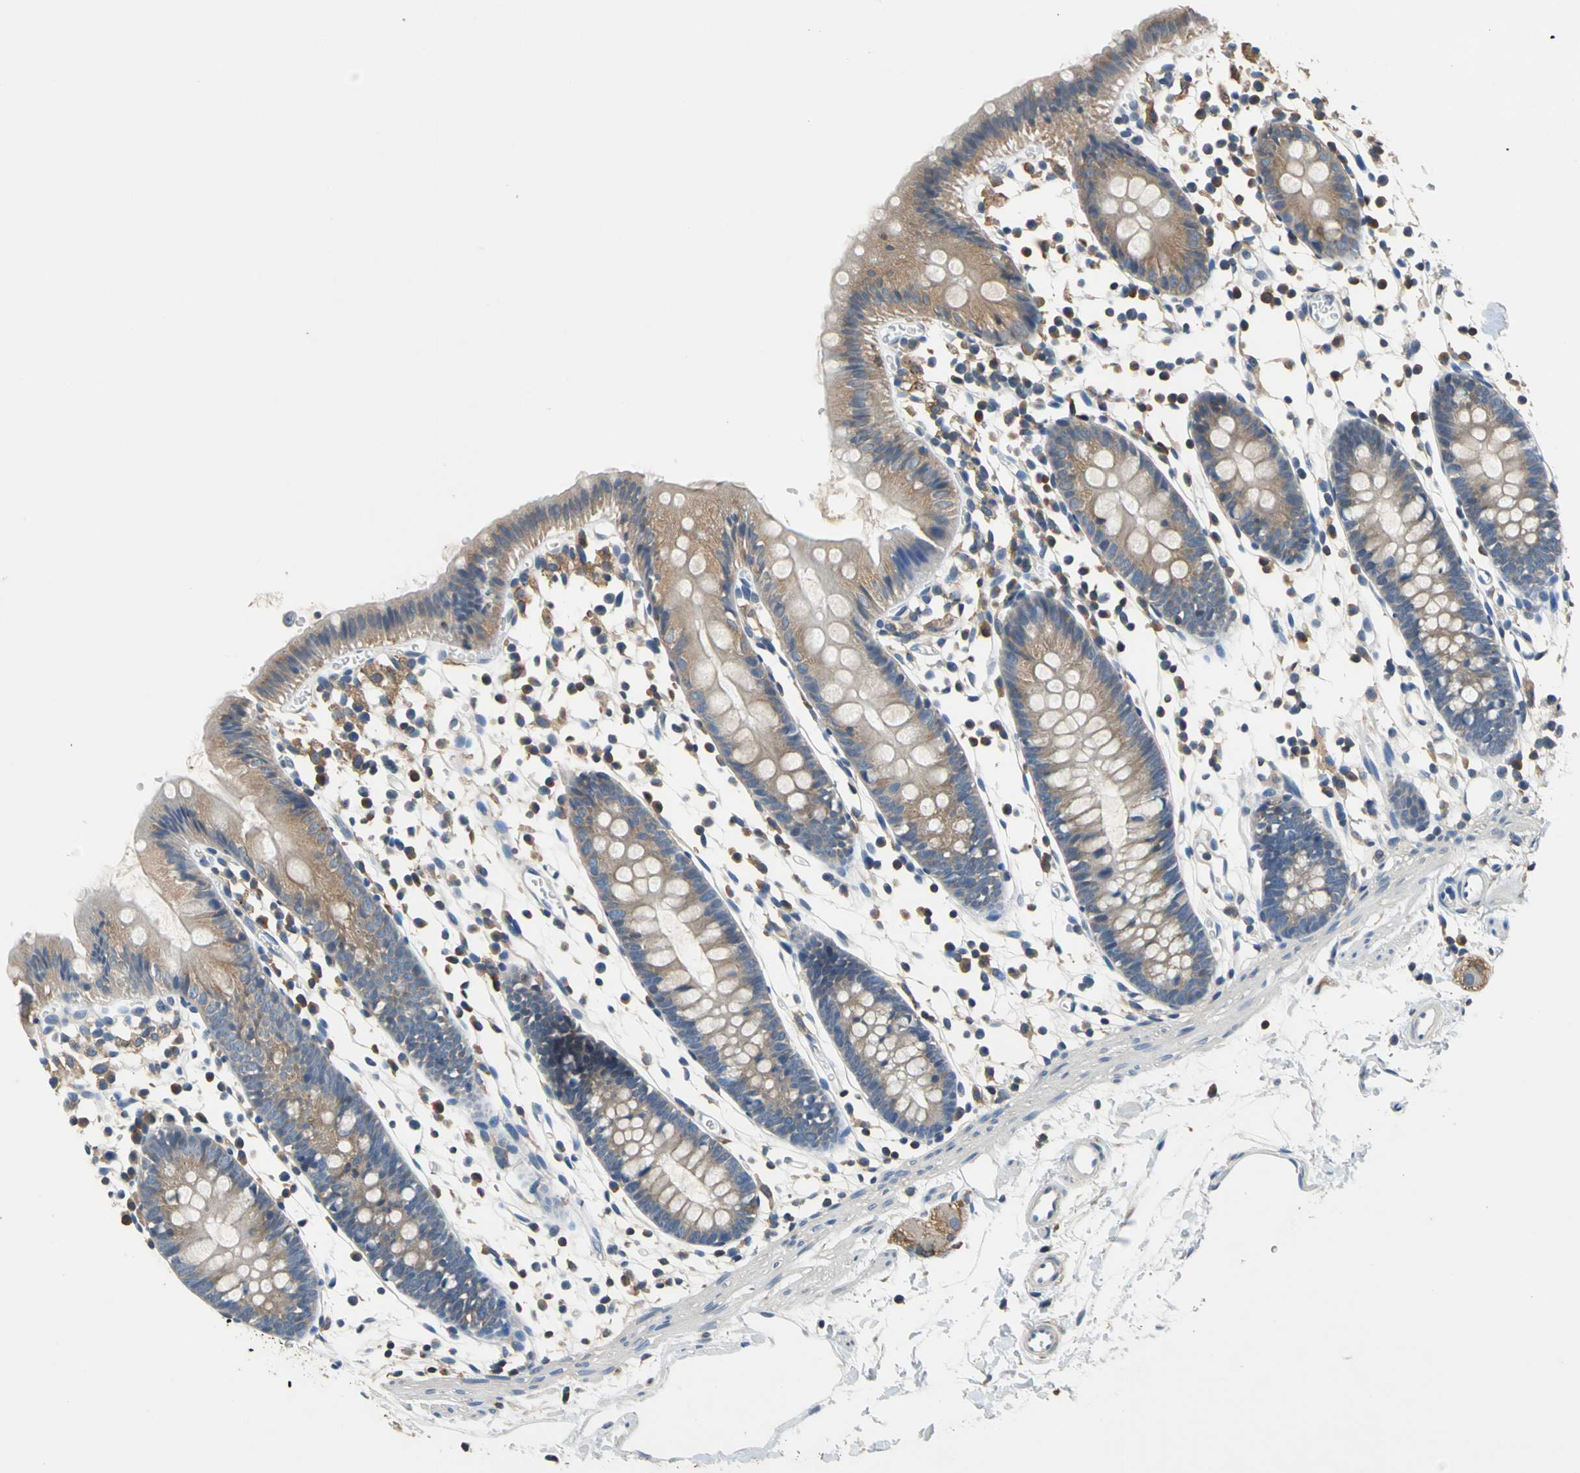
{"staining": {"intensity": "negative", "quantity": "none", "location": "none"}, "tissue": "colon", "cell_type": "Endothelial cells", "image_type": "normal", "snomed": [{"axis": "morphology", "description": "Normal tissue, NOS"}, {"axis": "topography", "description": "Colon"}], "caption": "Micrograph shows no protein positivity in endothelial cells of normal colon.", "gene": "PRKCA", "patient": {"sex": "male", "age": 14}}